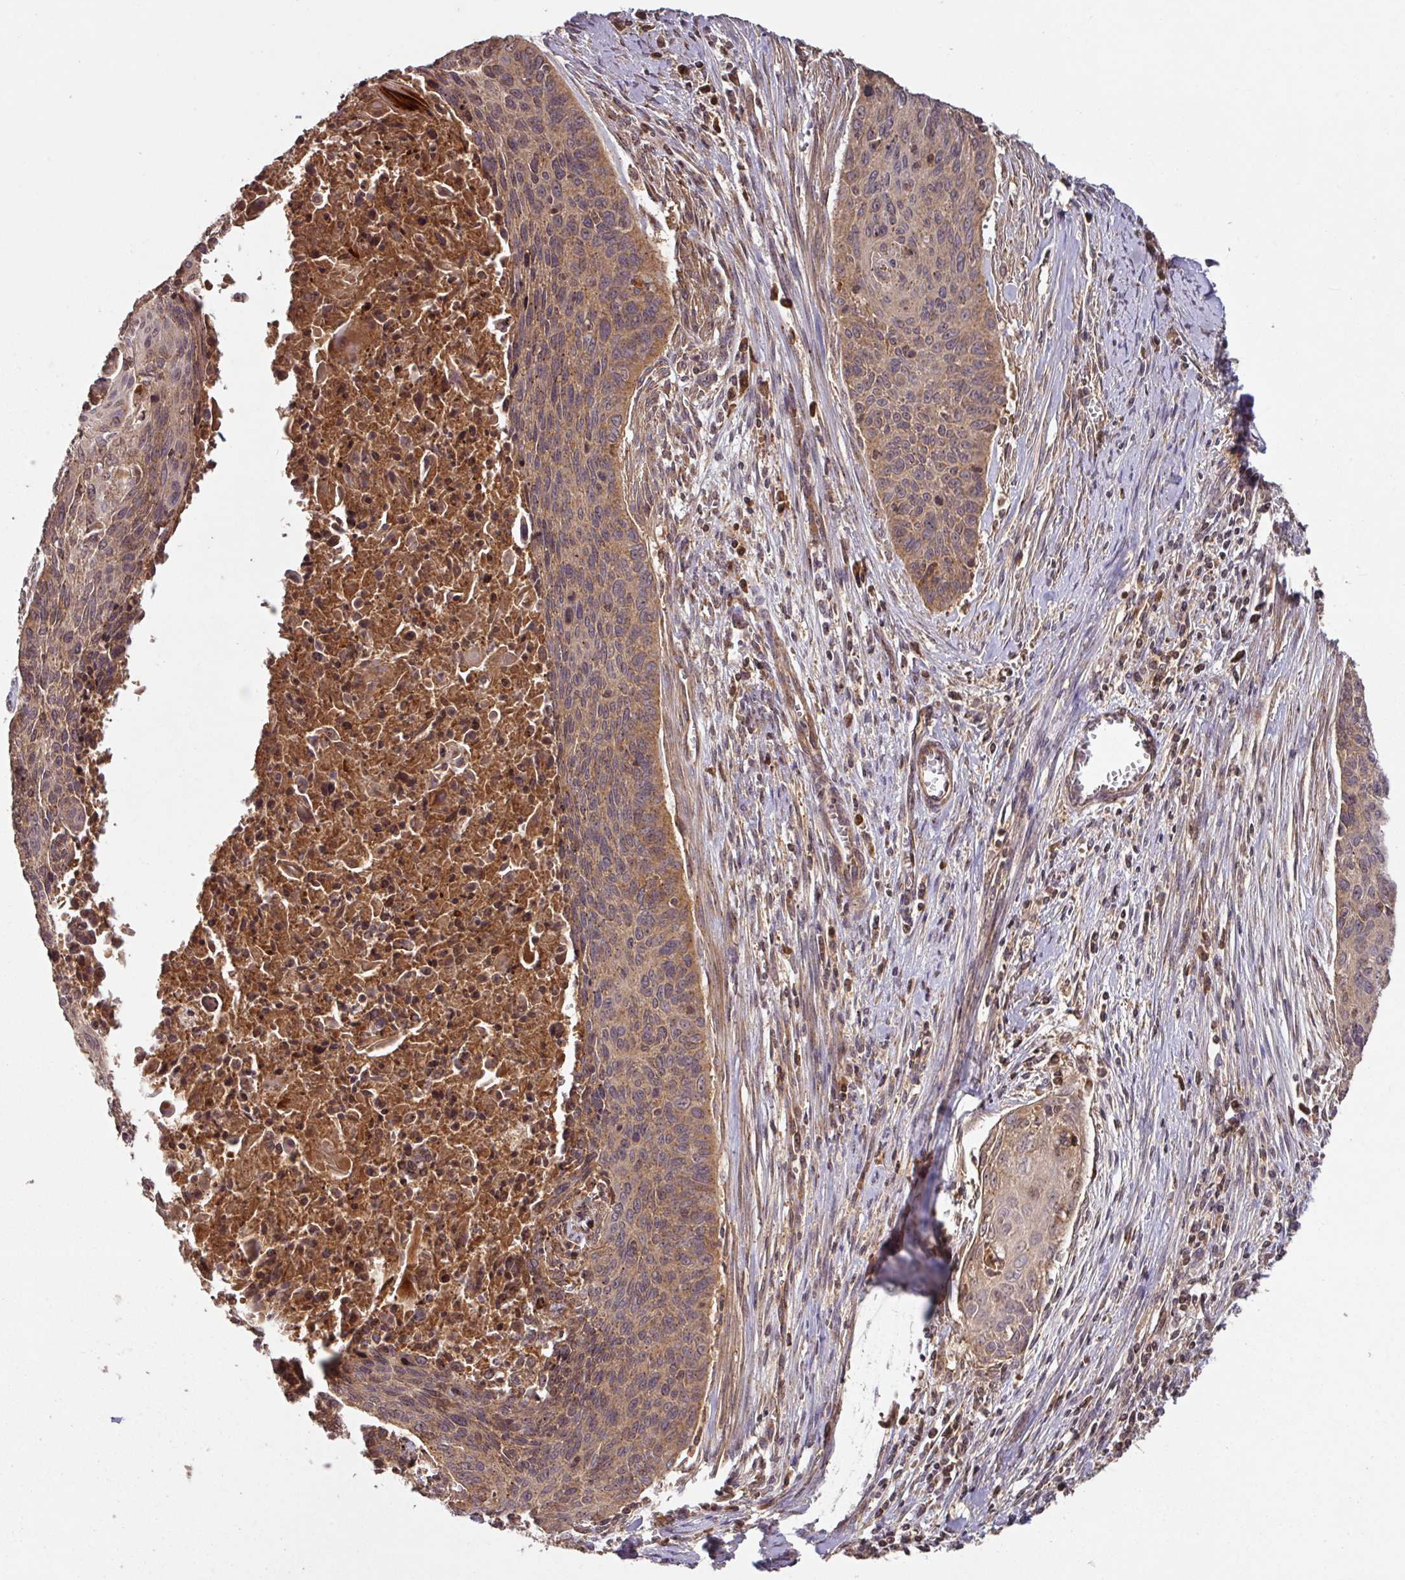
{"staining": {"intensity": "moderate", "quantity": ">75%", "location": "cytoplasmic/membranous"}, "tissue": "cervical cancer", "cell_type": "Tumor cells", "image_type": "cancer", "snomed": [{"axis": "morphology", "description": "Squamous cell carcinoma, NOS"}, {"axis": "topography", "description": "Cervix"}], "caption": "Cervical cancer stained with a brown dye reveals moderate cytoplasmic/membranous positive staining in about >75% of tumor cells.", "gene": "MRRF", "patient": {"sex": "female", "age": 55}}